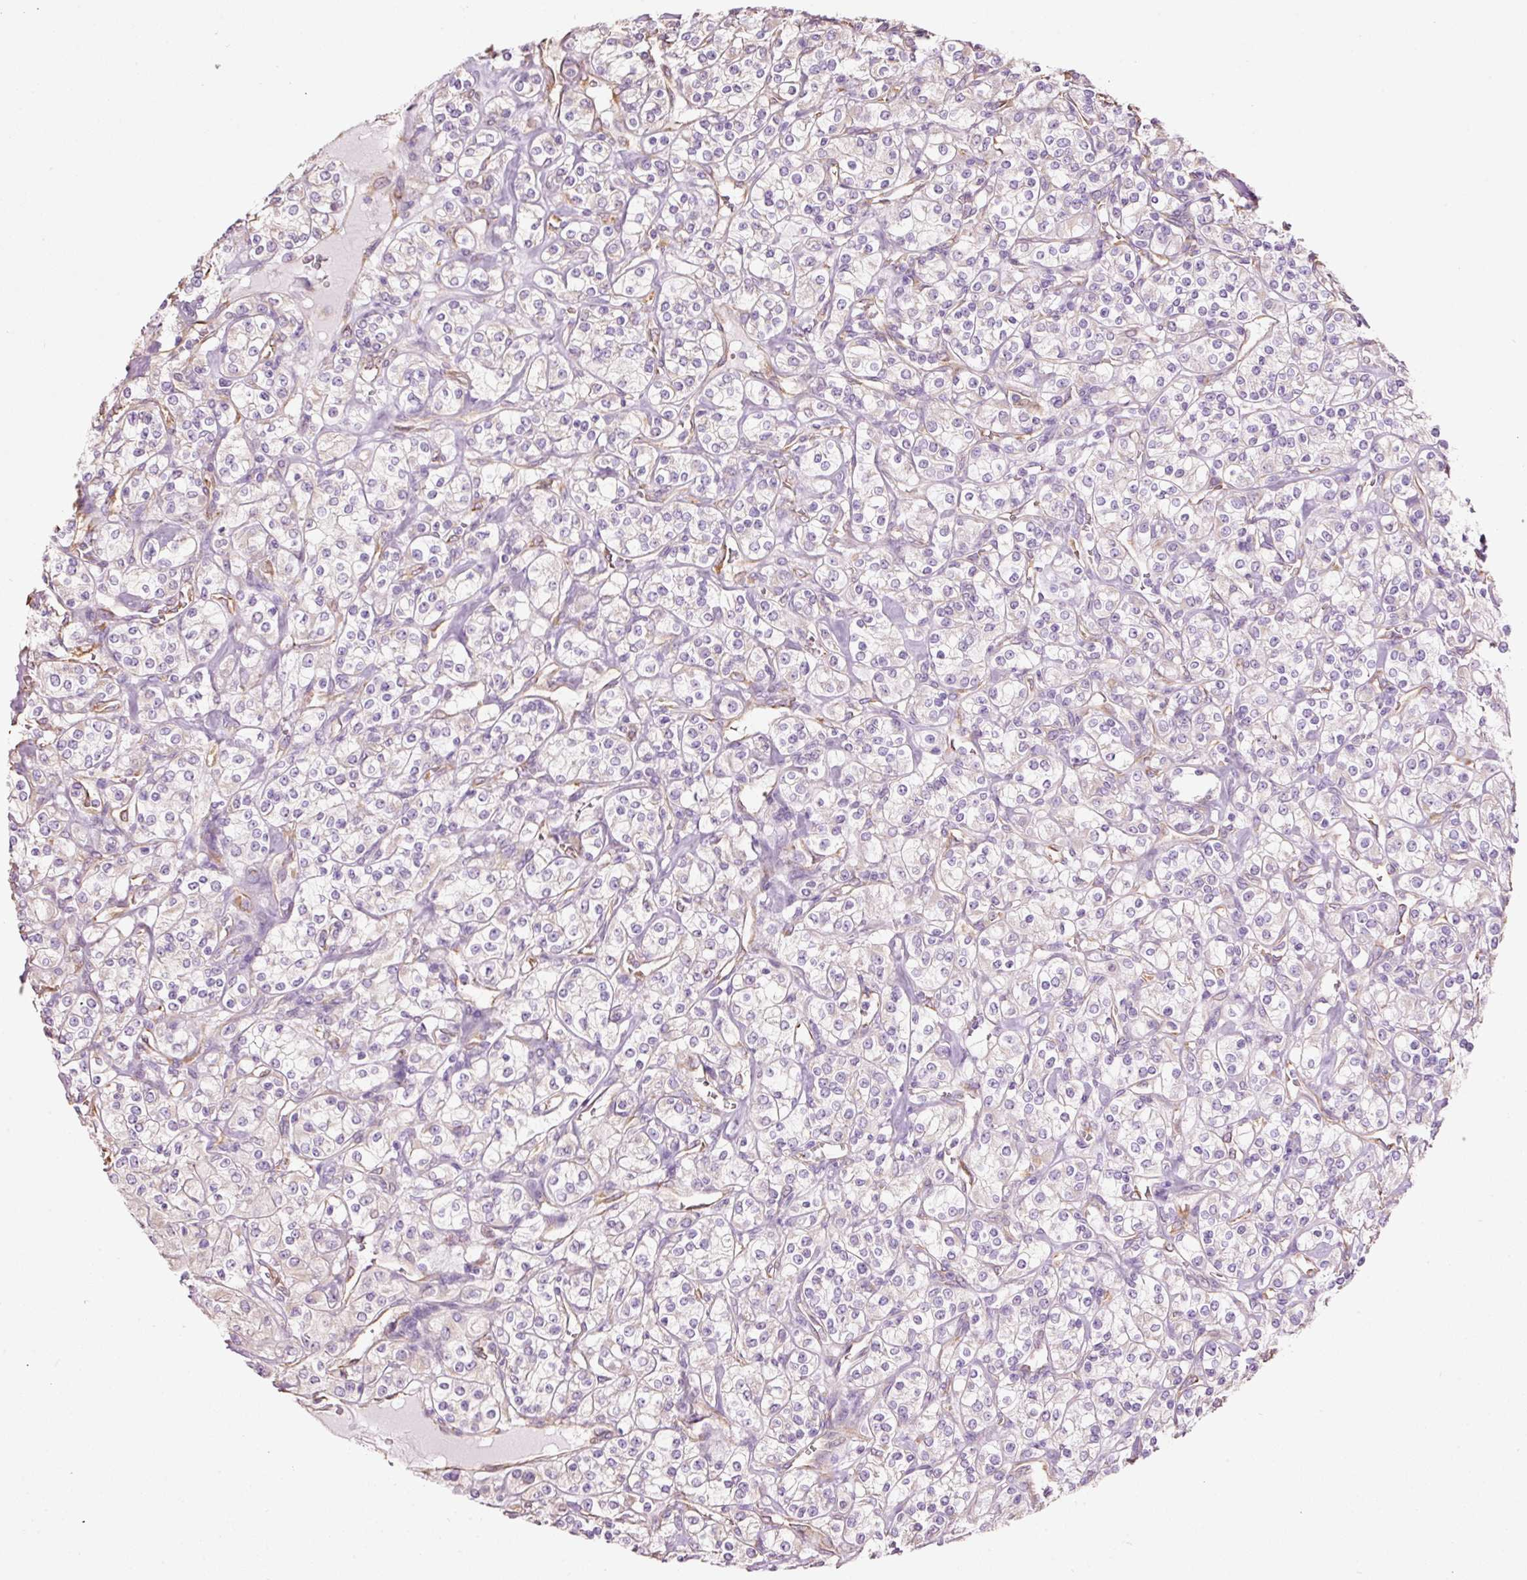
{"staining": {"intensity": "negative", "quantity": "none", "location": "none"}, "tissue": "renal cancer", "cell_type": "Tumor cells", "image_type": "cancer", "snomed": [{"axis": "morphology", "description": "Adenocarcinoma, NOS"}, {"axis": "topography", "description": "Kidney"}], "caption": "A photomicrograph of adenocarcinoma (renal) stained for a protein exhibits no brown staining in tumor cells. (Brightfield microscopy of DAB IHC at high magnification).", "gene": "GCG", "patient": {"sex": "male", "age": 77}}